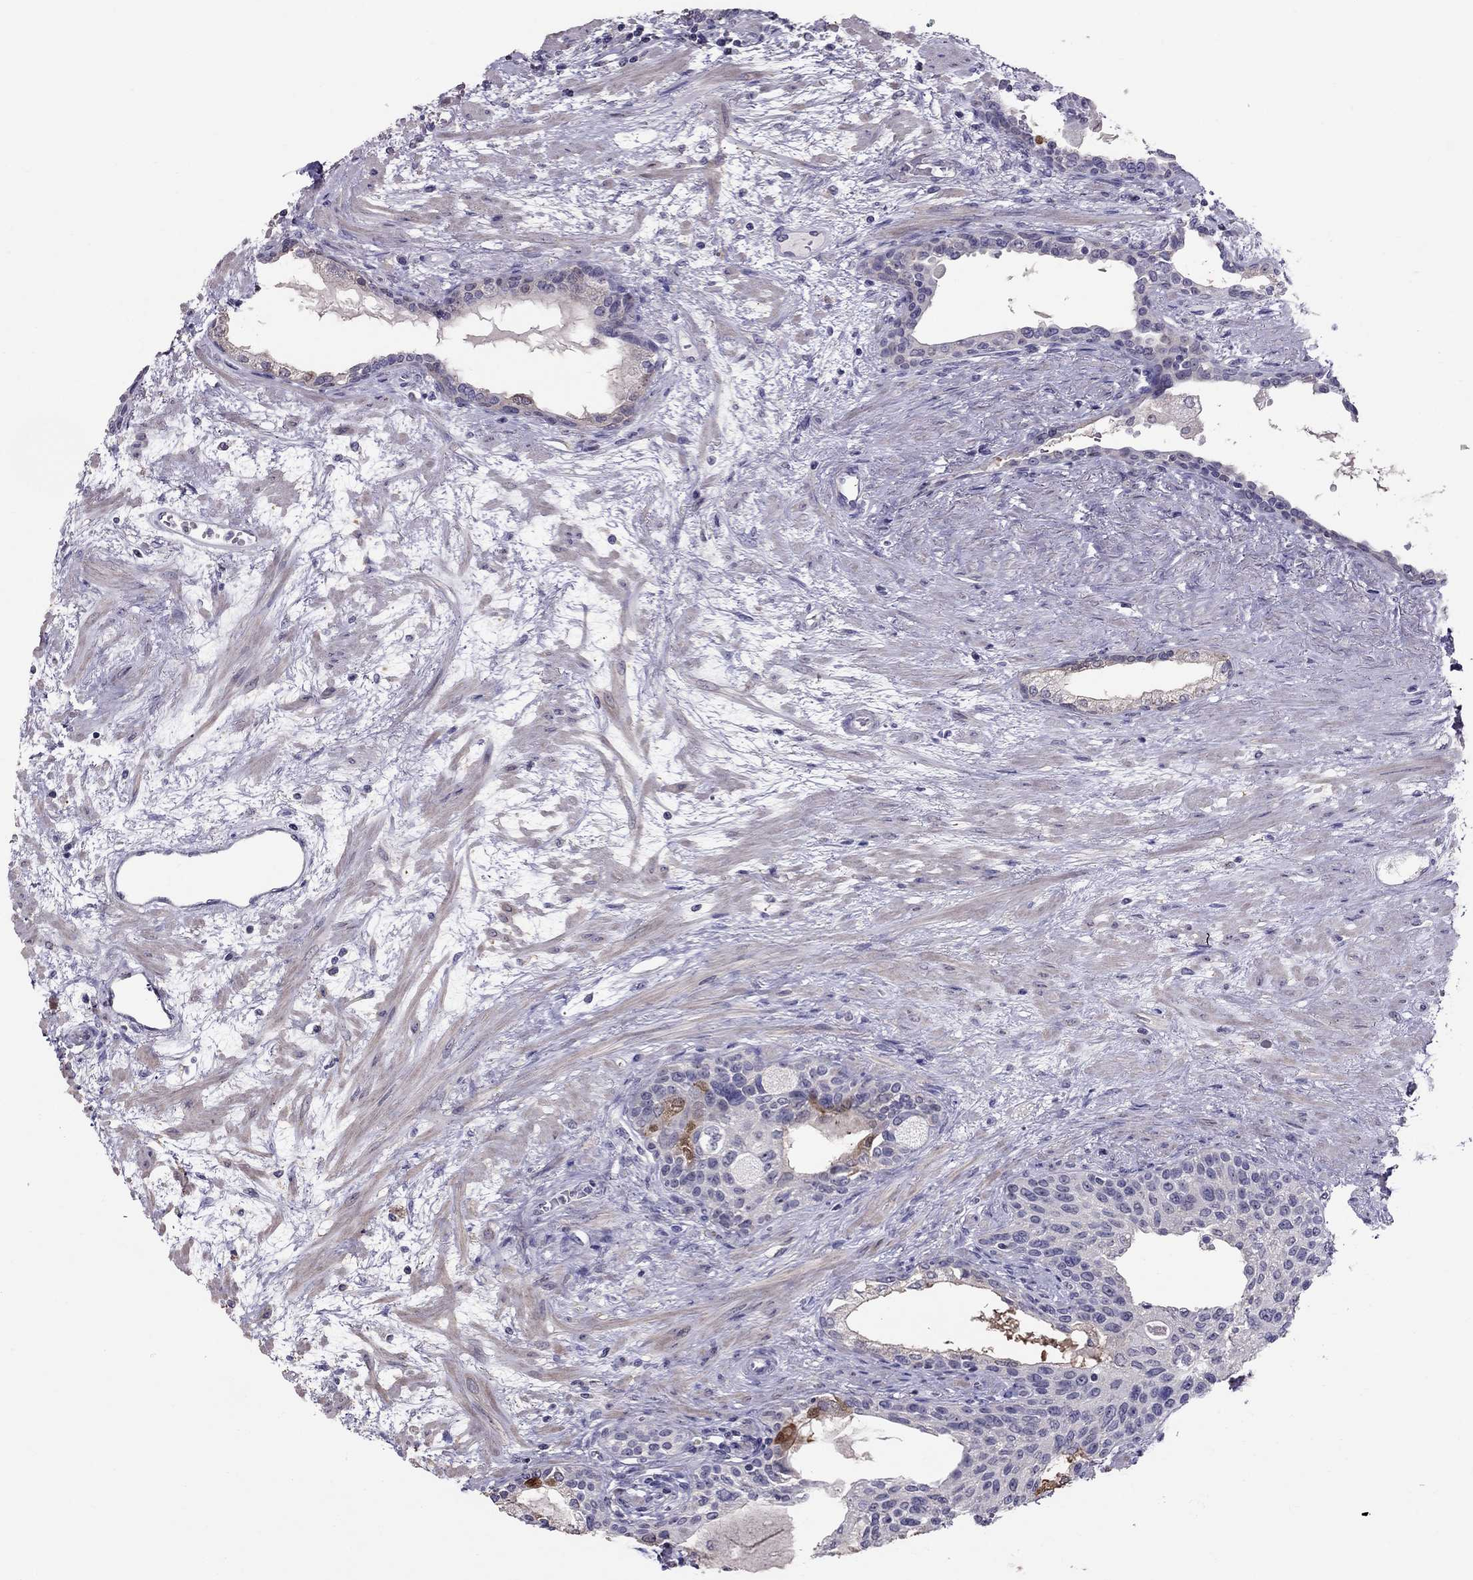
{"staining": {"intensity": "negative", "quantity": "none", "location": "none"}, "tissue": "prostate", "cell_type": "Glandular cells", "image_type": "normal", "snomed": [{"axis": "morphology", "description": "Normal tissue, NOS"}, {"axis": "topography", "description": "Prostate"}], "caption": "An immunohistochemistry (IHC) photomicrograph of normal prostate is shown. There is no staining in glandular cells of prostate.", "gene": "LRRC46", "patient": {"sex": "male", "age": 63}}